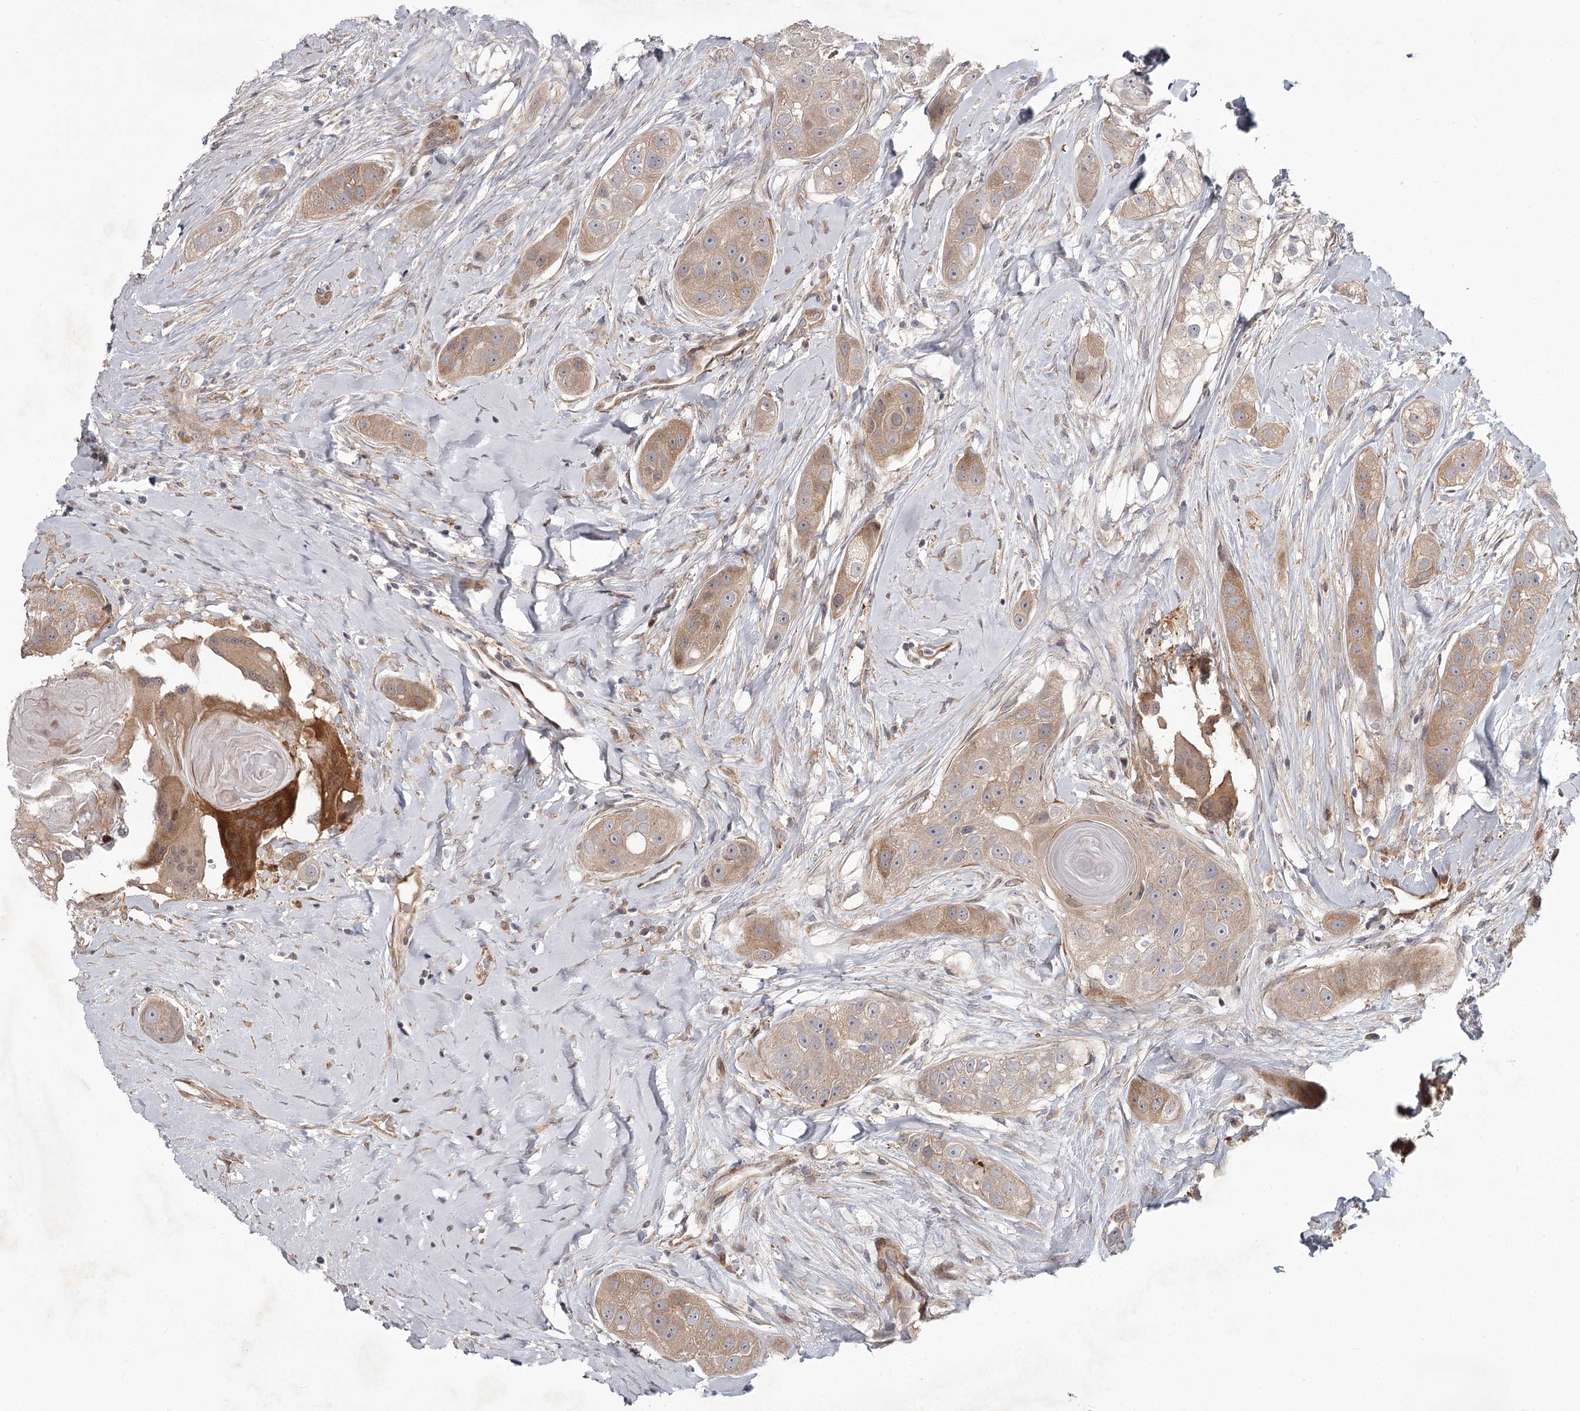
{"staining": {"intensity": "moderate", "quantity": "<25%", "location": "cytoplasmic/membranous"}, "tissue": "head and neck cancer", "cell_type": "Tumor cells", "image_type": "cancer", "snomed": [{"axis": "morphology", "description": "Normal tissue, NOS"}, {"axis": "morphology", "description": "Squamous cell carcinoma, NOS"}, {"axis": "topography", "description": "Skeletal muscle"}, {"axis": "topography", "description": "Head-Neck"}], "caption": "This is an image of IHC staining of head and neck cancer (squamous cell carcinoma), which shows moderate positivity in the cytoplasmic/membranous of tumor cells.", "gene": "CCNG2", "patient": {"sex": "male", "age": 51}}